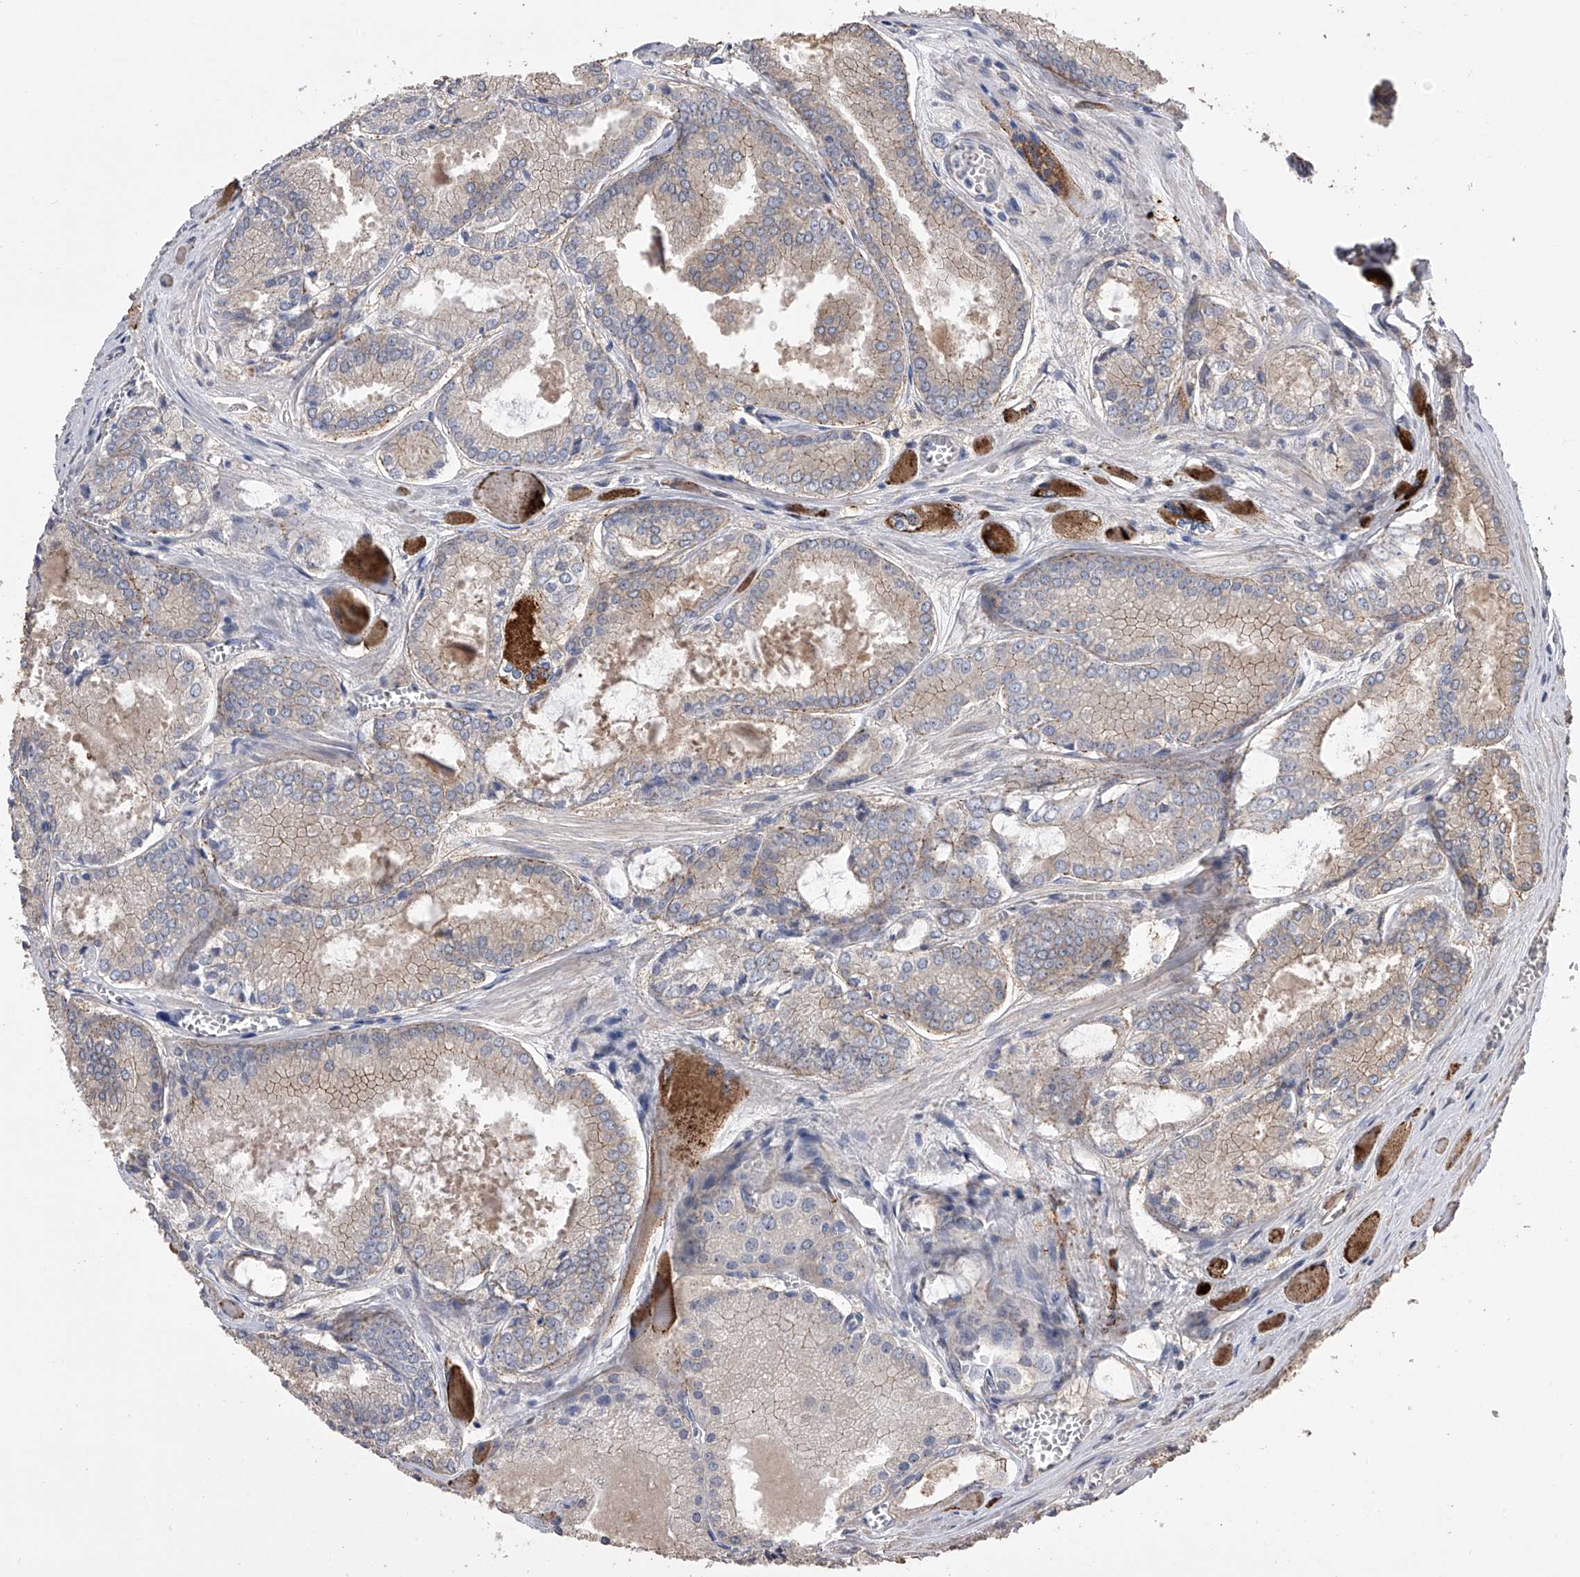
{"staining": {"intensity": "weak", "quantity": "25%-75%", "location": "cytoplasmic/membranous"}, "tissue": "prostate cancer", "cell_type": "Tumor cells", "image_type": "cancer", "snomed": [{"axis": "morphology", "description": "Adenocarcinoma, Low grade"}, {"axis": "topography", "description": "Prostate"}], "caption": "Human prostate cancer (low-grade adenocarcinoma) stained with a protein marker reveals weak staining in tumor cells.", "gene": "ZNF343", "patient": {"sex": "male", "age": 67}}